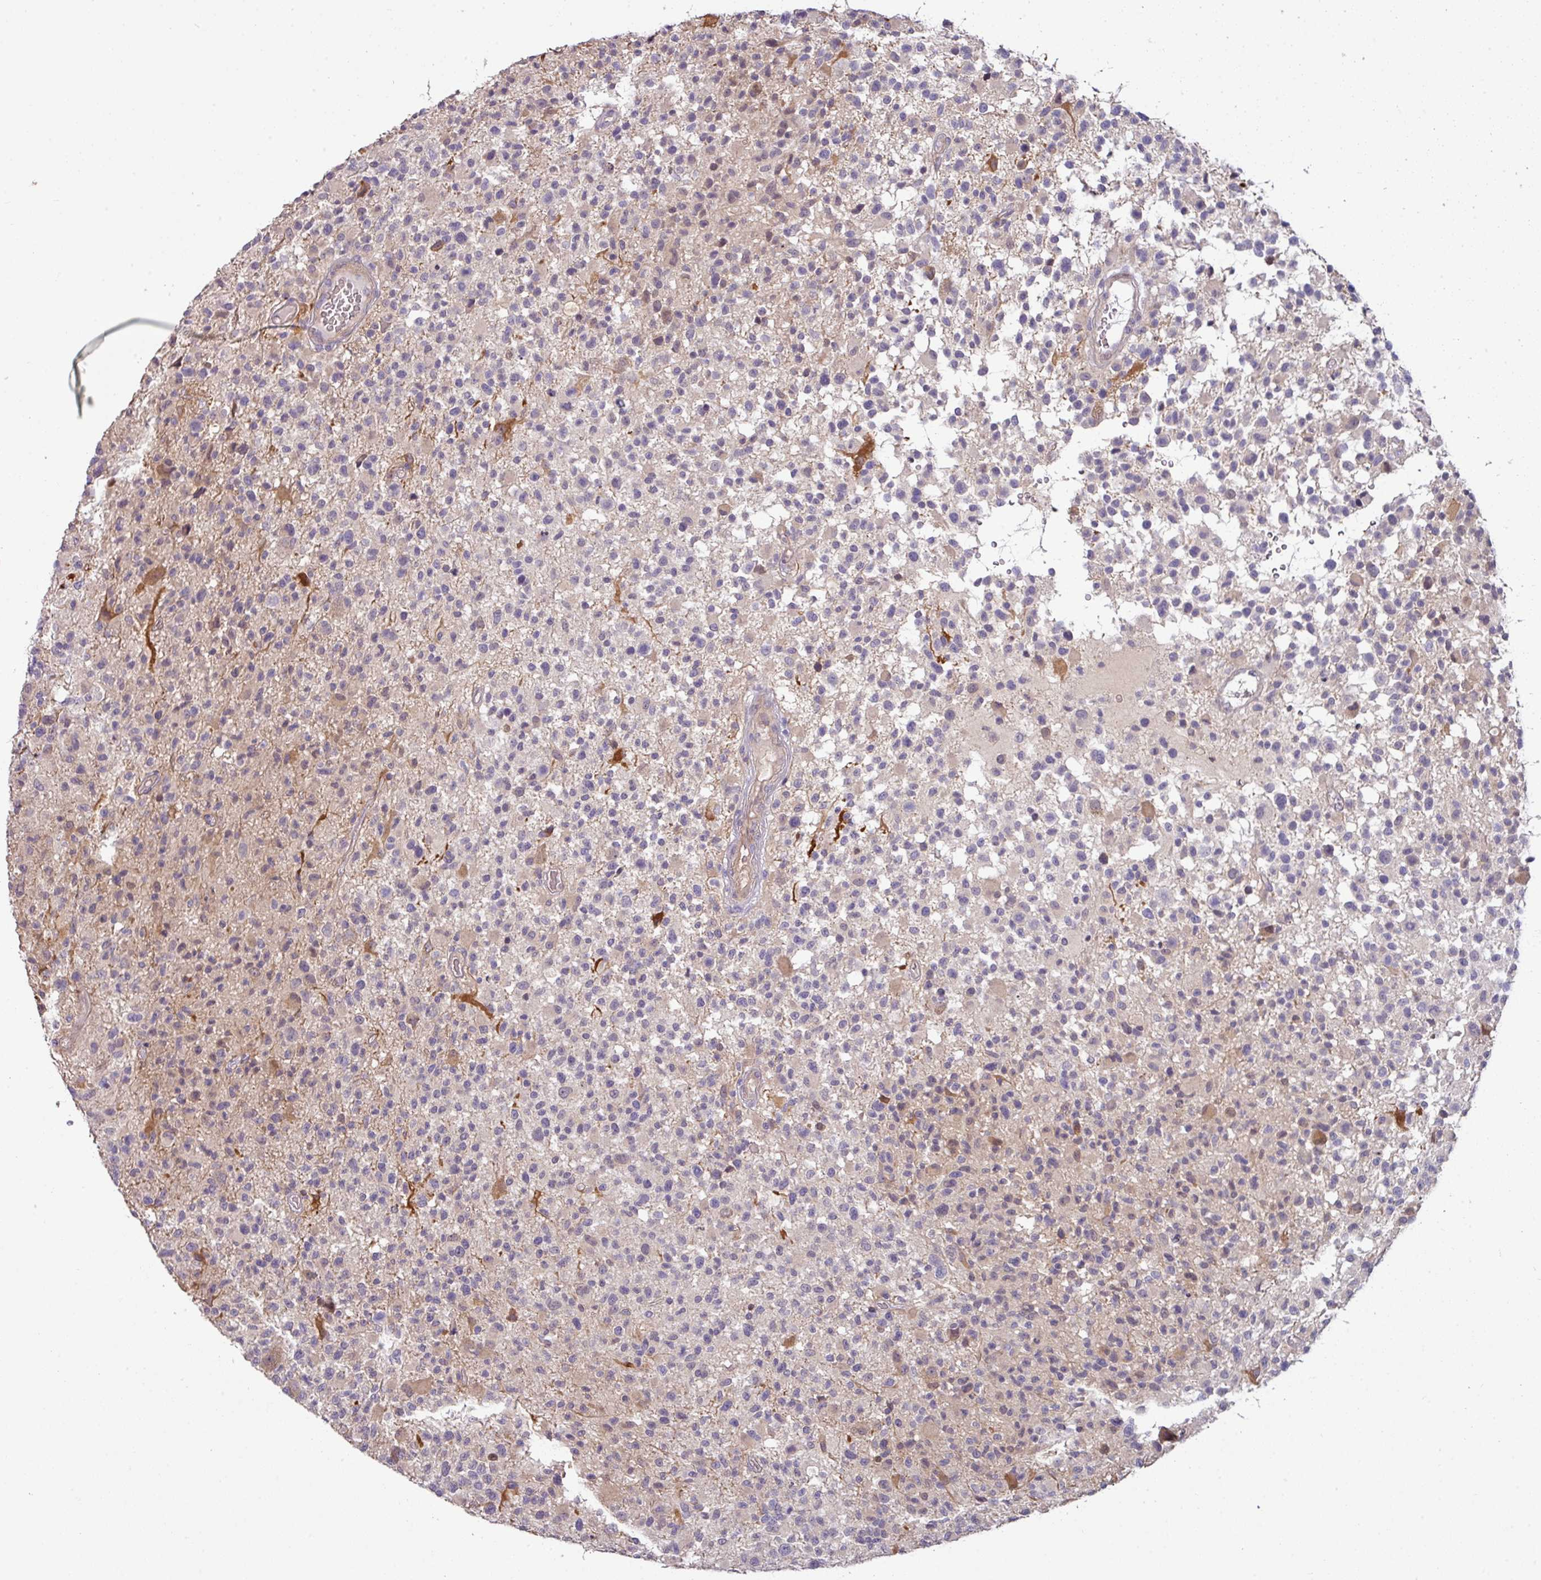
{"staining": {"intensity": "negative", "quantity": "none", "location": "none"}, "tissue": "glioma", "cell_type": "Tumor cells", "image_type": "cancer", "snomed": [{"axis": "morphology", "description": "Glioma, malignant, High grade"}, {"axis": "morphology", "description": "Glioblastoma, NOS"}, {"axis": "topography", "description": "Brain"}], "caption": "This image is of high-grade glioma (malignant) stained with immunohistochemistry to label a protein in brown with the nuclei are counter-stained blue. There is no positivity in tumor cells. (DAB immunohistochemistry (IHC), high magnification).", "gene": "SLAMF6", "patient": {"sex": "male", "age": 60}}